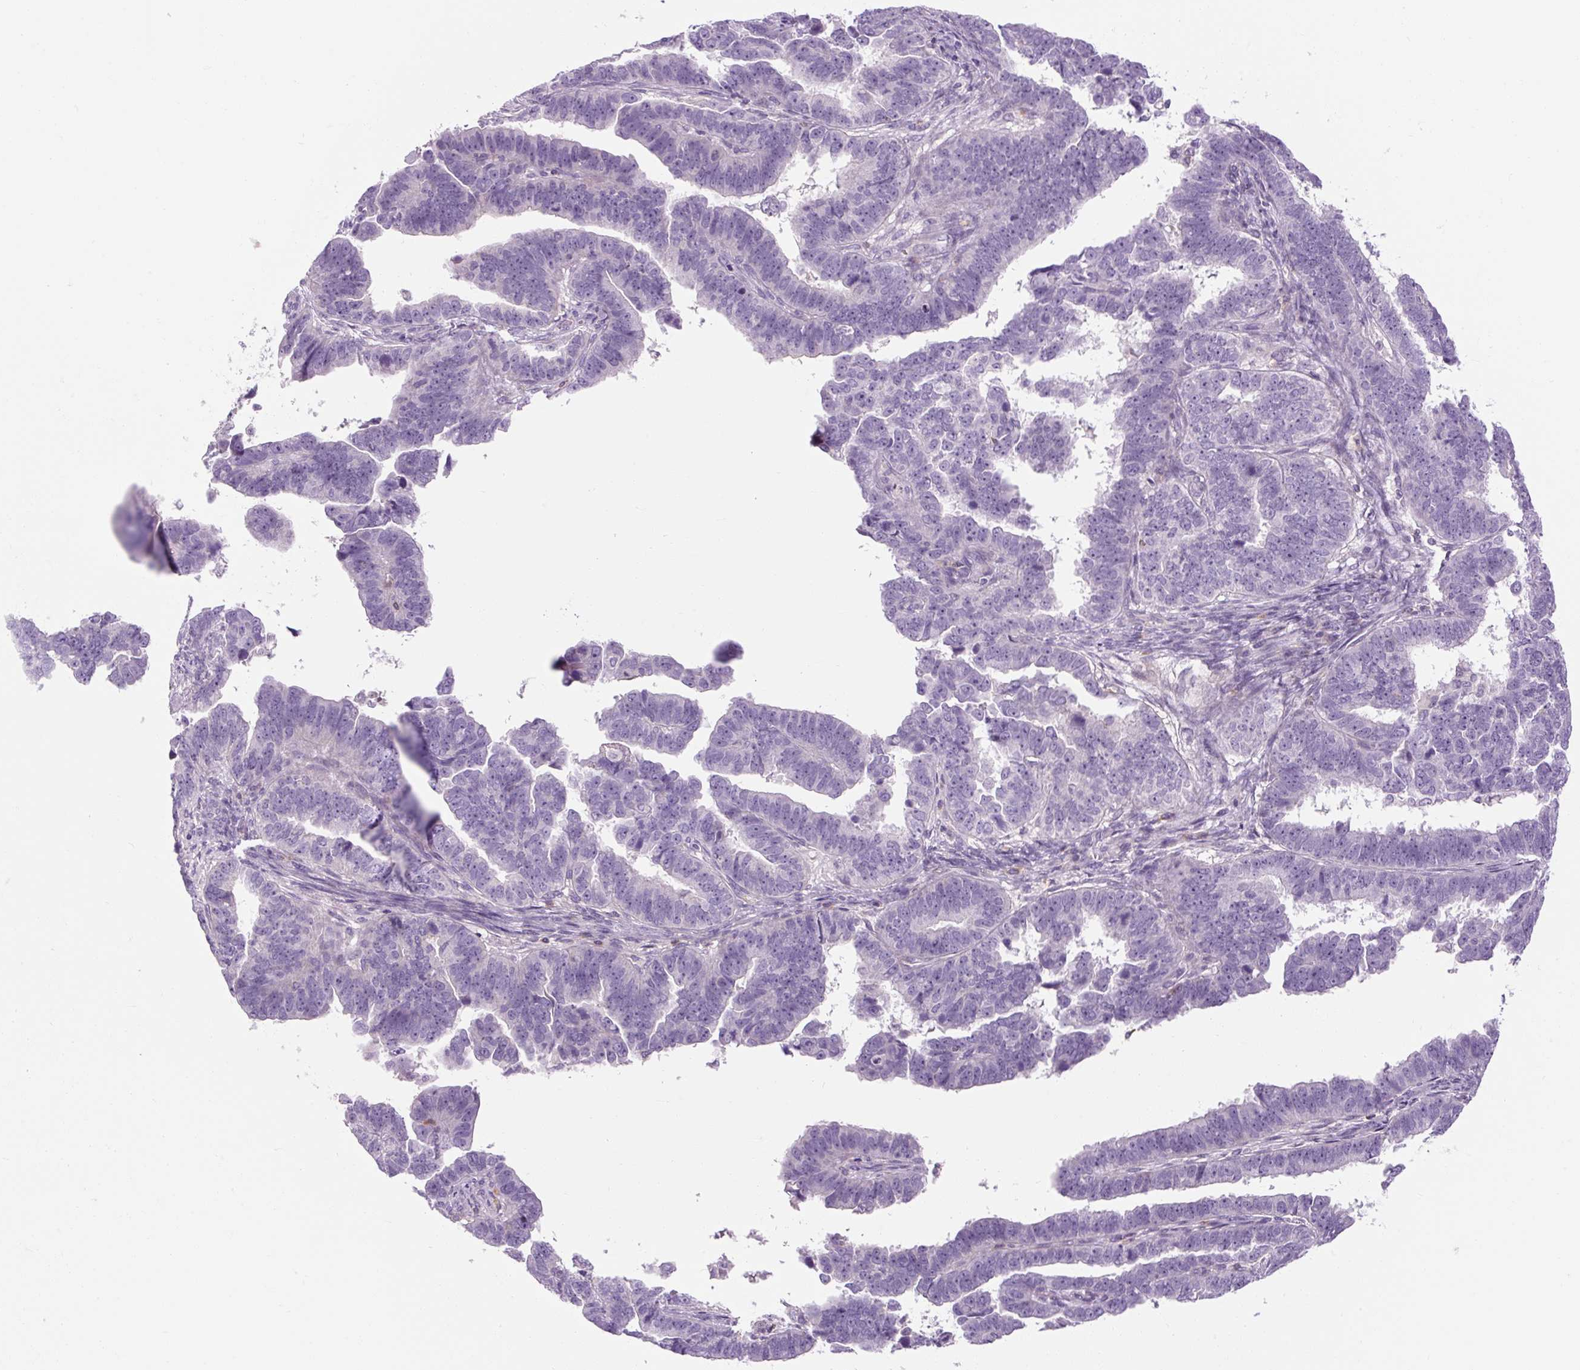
{"staining": {"intensity": "negative", "quantity": "none", "location": "none"}, "tissue": "endometrial cancer", "cell_type": "Tumor cells", "image_type": "cancer", "snomed": [{"axis": "morphology", "description": "Adenocarcinoma, NOS"}, {"axis": "topography", "description": "Endometrium"}], "caption": "Immunohistochemical staining of adenocarcinoma (endometrial) displays no significant staining in tumor cells.", "gene": "TIGD2", "patient": {"sex": "female", "age": 75}}